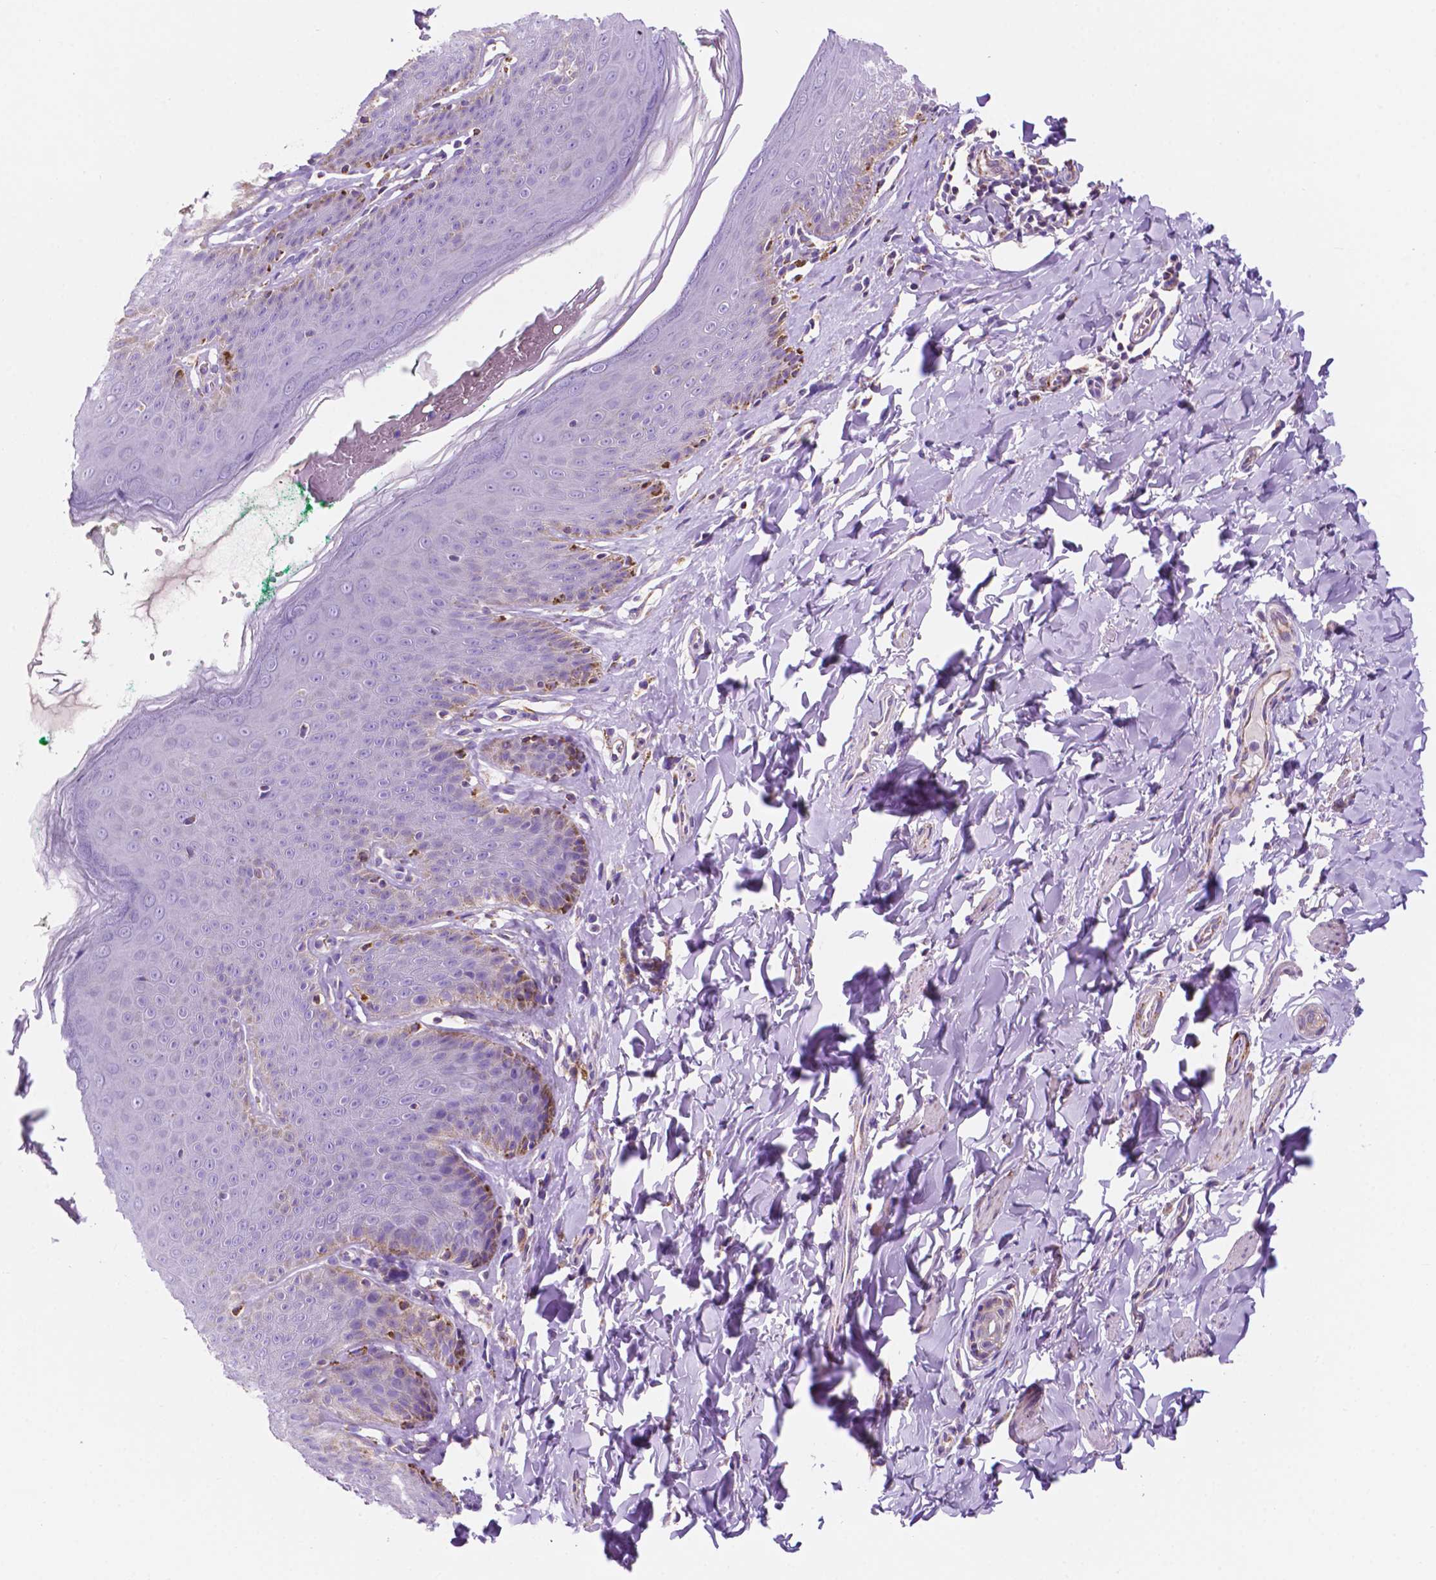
{"staining": {"intensity": "negative", "quantity": "none", "location": "none"}, "tissue": "skin", "cell_type": "Epidermal cells", "image_type": "normal", "snomed": [{"axis": "morphology", "description": "Normal tissue, NOS"}, {"axis": "topography", "description": "Vulva"}, {"axis": "topography", "description": "Peripheral nerve tissue"}], "caption": "The micrograph demonstrates no significant staining in epidermal cells of skin.", "gene": "TRPV5", "patient": {"sex": "female", "age": 66}}